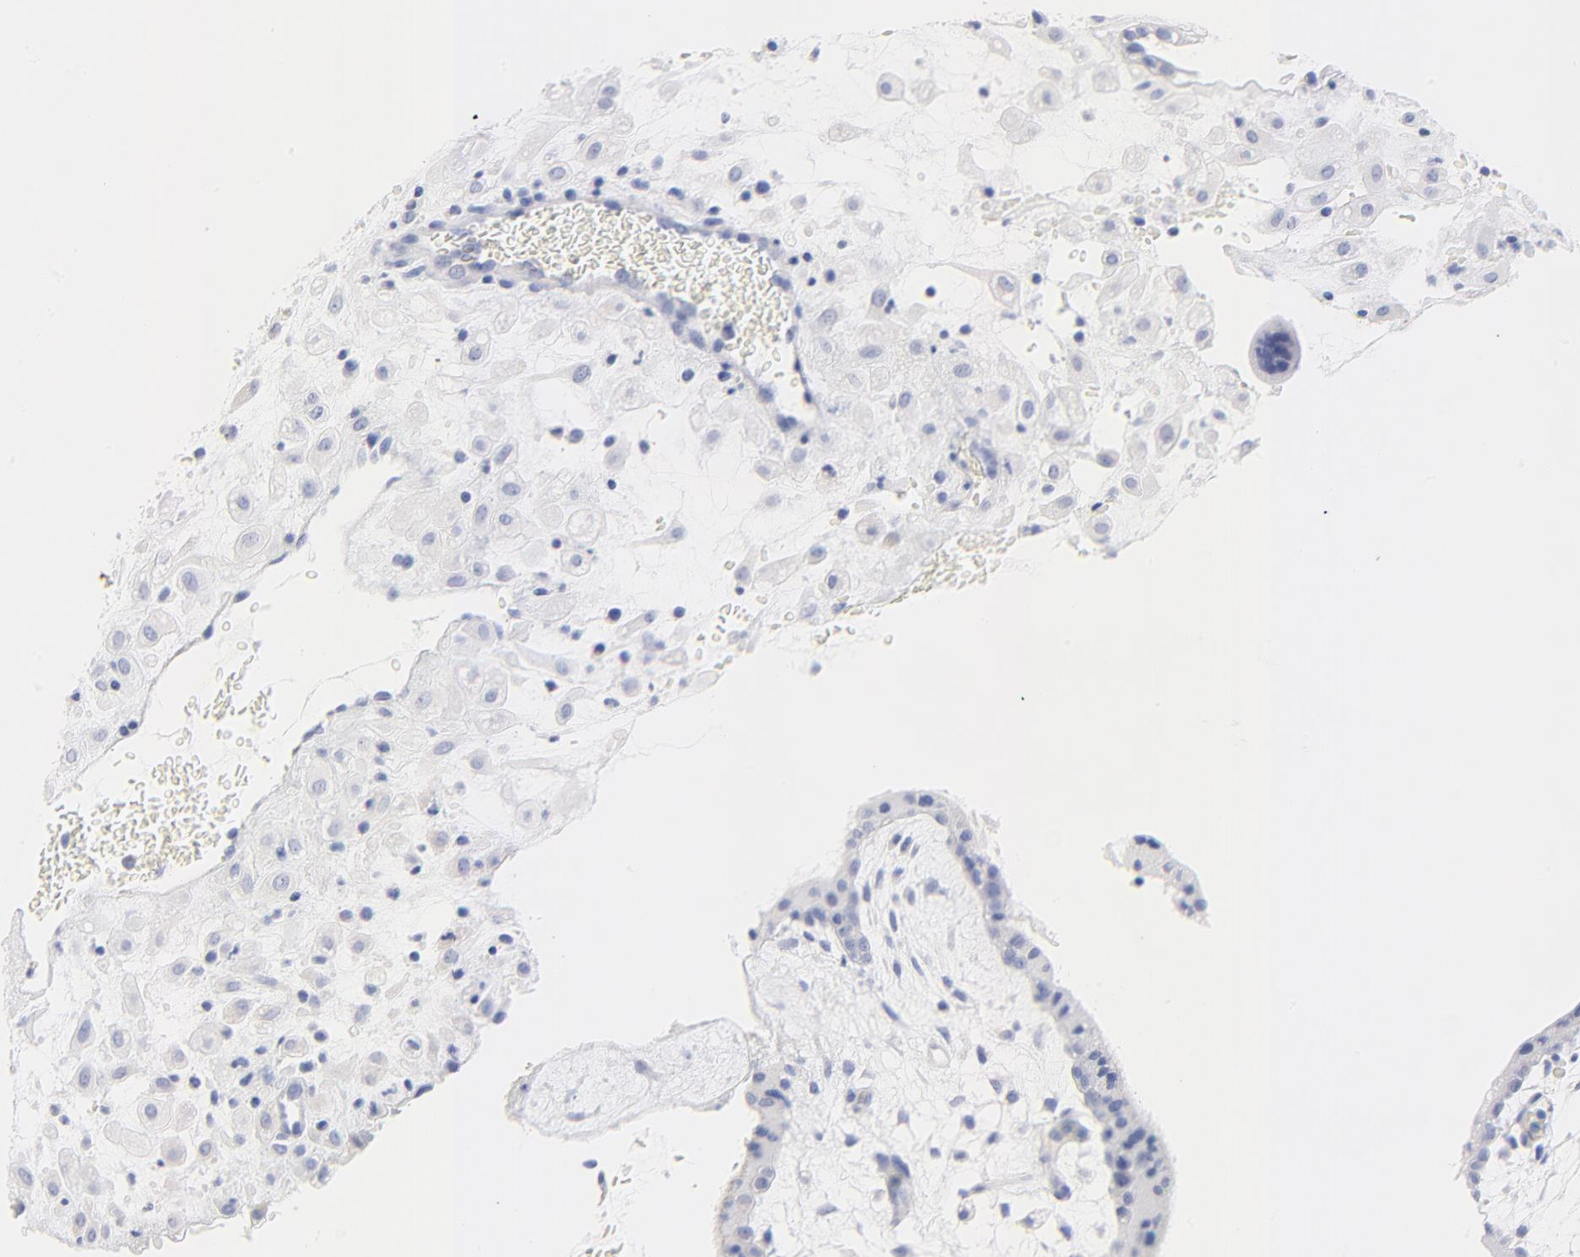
{"staining": {"intensity": "negative", "quantity": "none", "location": "none"}, "tissue": "placenta", "cell_type": "Decidual cells", "image_type": "normal", "snomed": [{"axis": "morphology", "description": "Normal tissue, NOS"}, {"axis": "topography", "description": "Placenta"}], "caption": "Placenta was stained to show a protein in brown. There is no significant staining in decidual cells. (DAB immunohistochemistry (IHC) visualized using brightfield microscopy, high magnification).", "gene": "PSD3", "patient": {"sex": "female", "age": 35}}